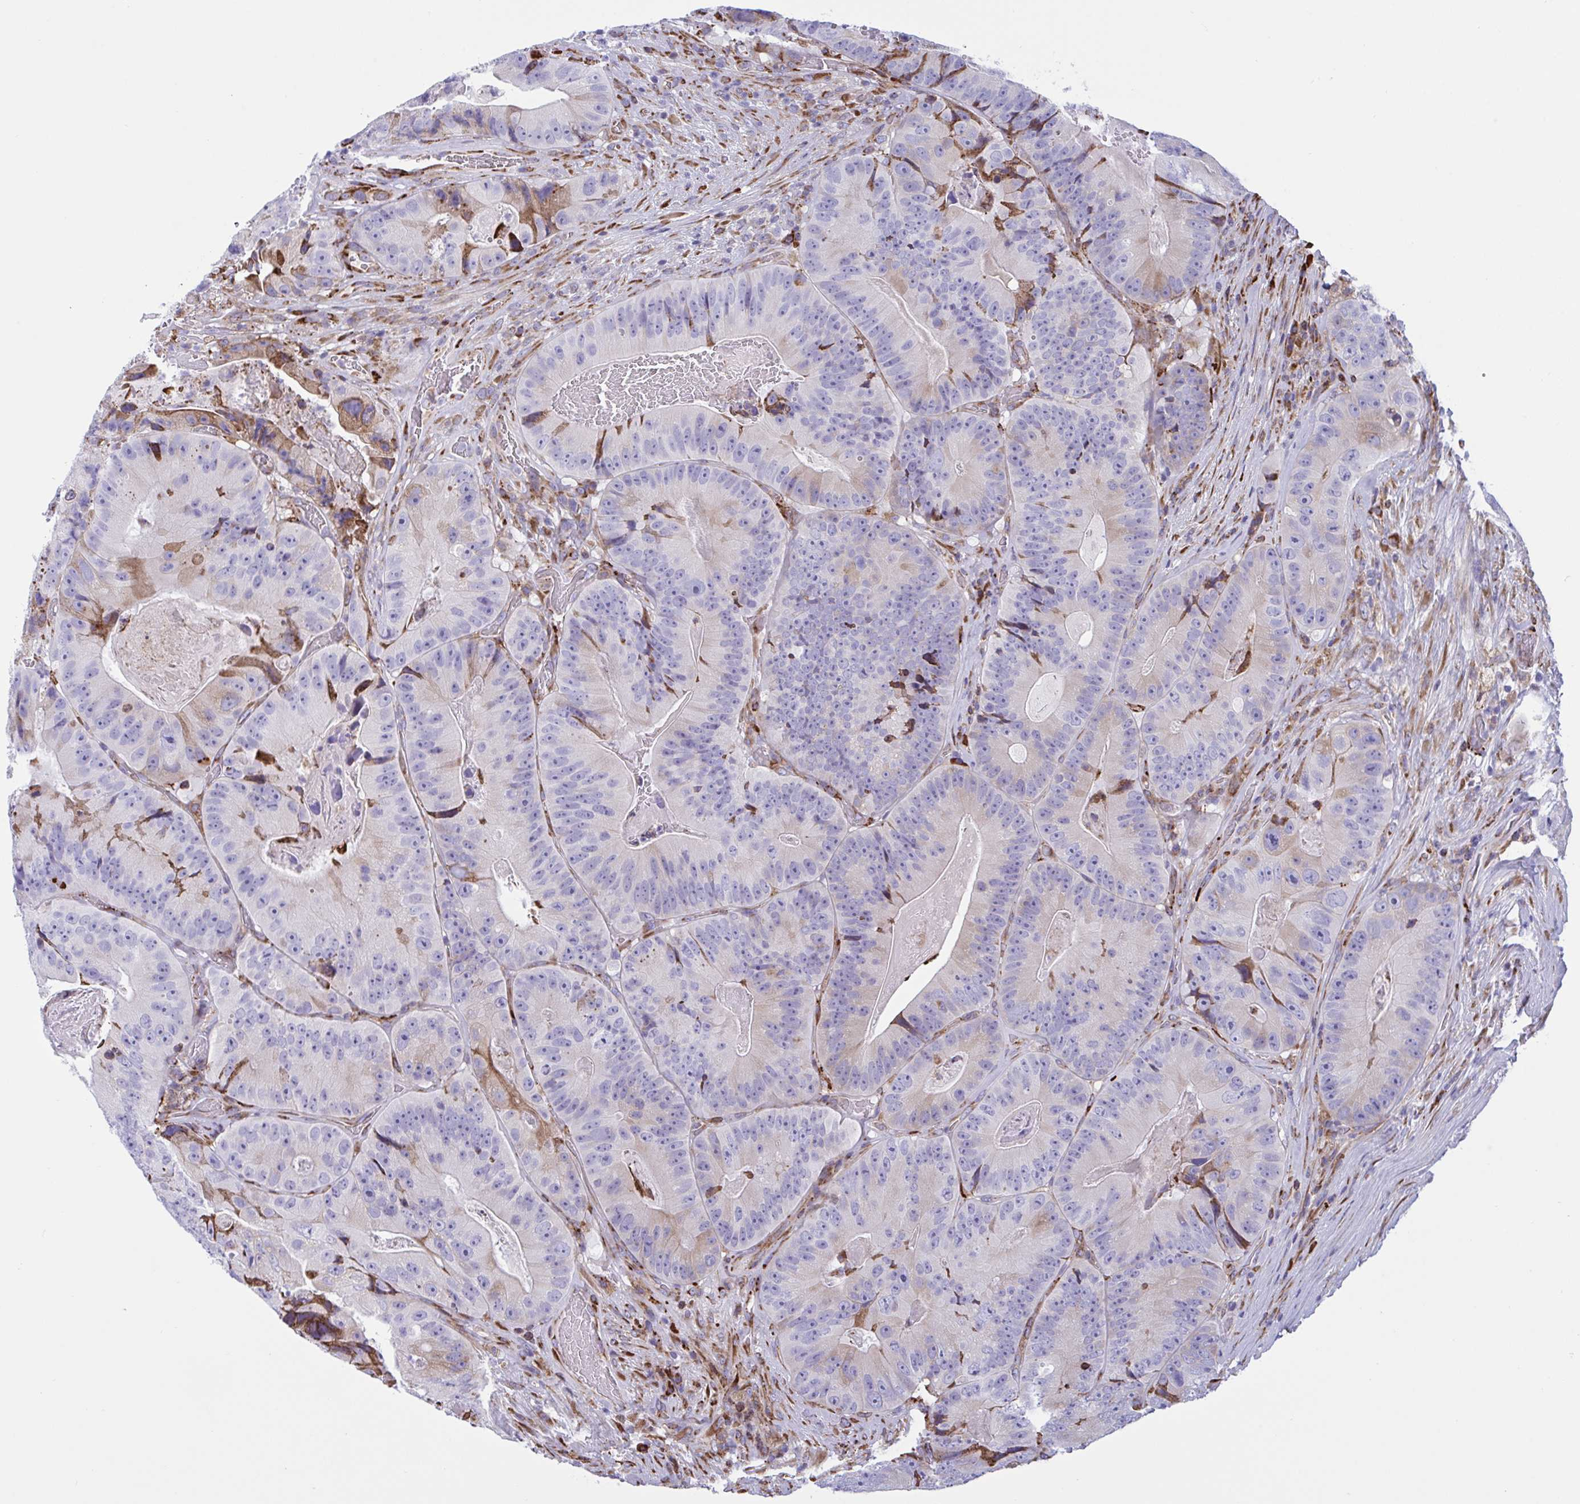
{"staining": {"intensity": "moderate", "quantity": "<25%", "location": "cytoplasmic/membranous"}, "tissue": "colorectal cancer", "cell_type": "Tumor cells", "image_type": "cancer", "snomed": [{"axis": "morphology", "description": "Adenocarcinoma, NOS"}, {"axis": "topography", "description": "Colon"}], "caption": "Approximately <25% of tumor cells in colorectal cancer (adenocarcinoma) display moderate cytoplasmic/membranous protein positivity as visualized by brown immunohistochemical staining.", "gene": "PEAK3", "patient": {"sex": "female", "age": 86}}